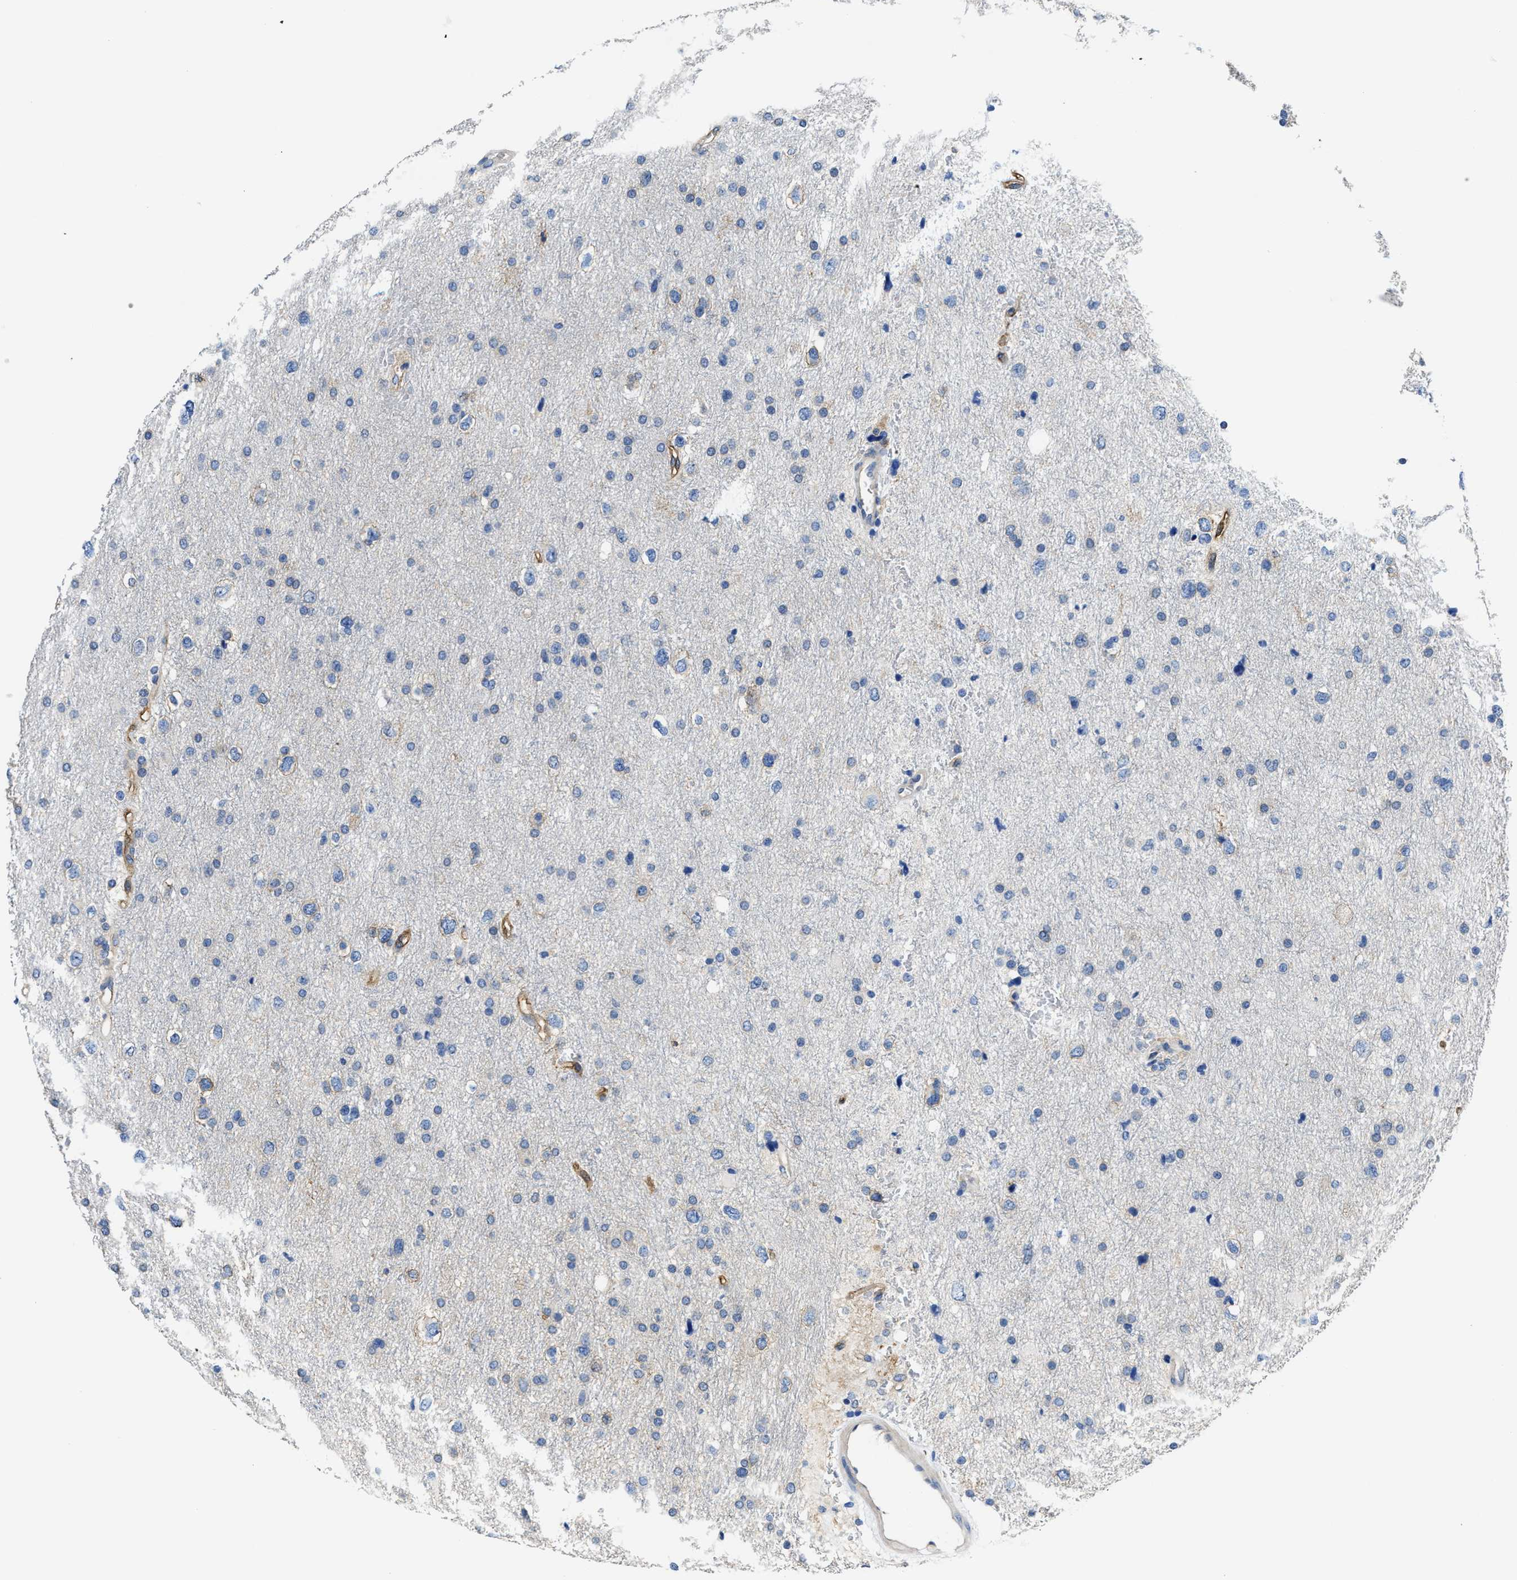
{"staining": {"intensity": "negative", "quantity": "none", "location": "none"}, "tissue": "glioma", "cell_type": "Tumor cells", "image_type": "cancer", "snomed": [{"axis": "morphology", "description": "Glioma, malignant, Low grade"}, {"axis": "topography", "description": "Brain"}], "caption": "High power microscopy image of an immunohistochemistry image of malignant glioma (low-grade), revealing no significant expression in tumor cells.", "gene": "TRAF6", "patient": {"sex": "female", "age": 37}}